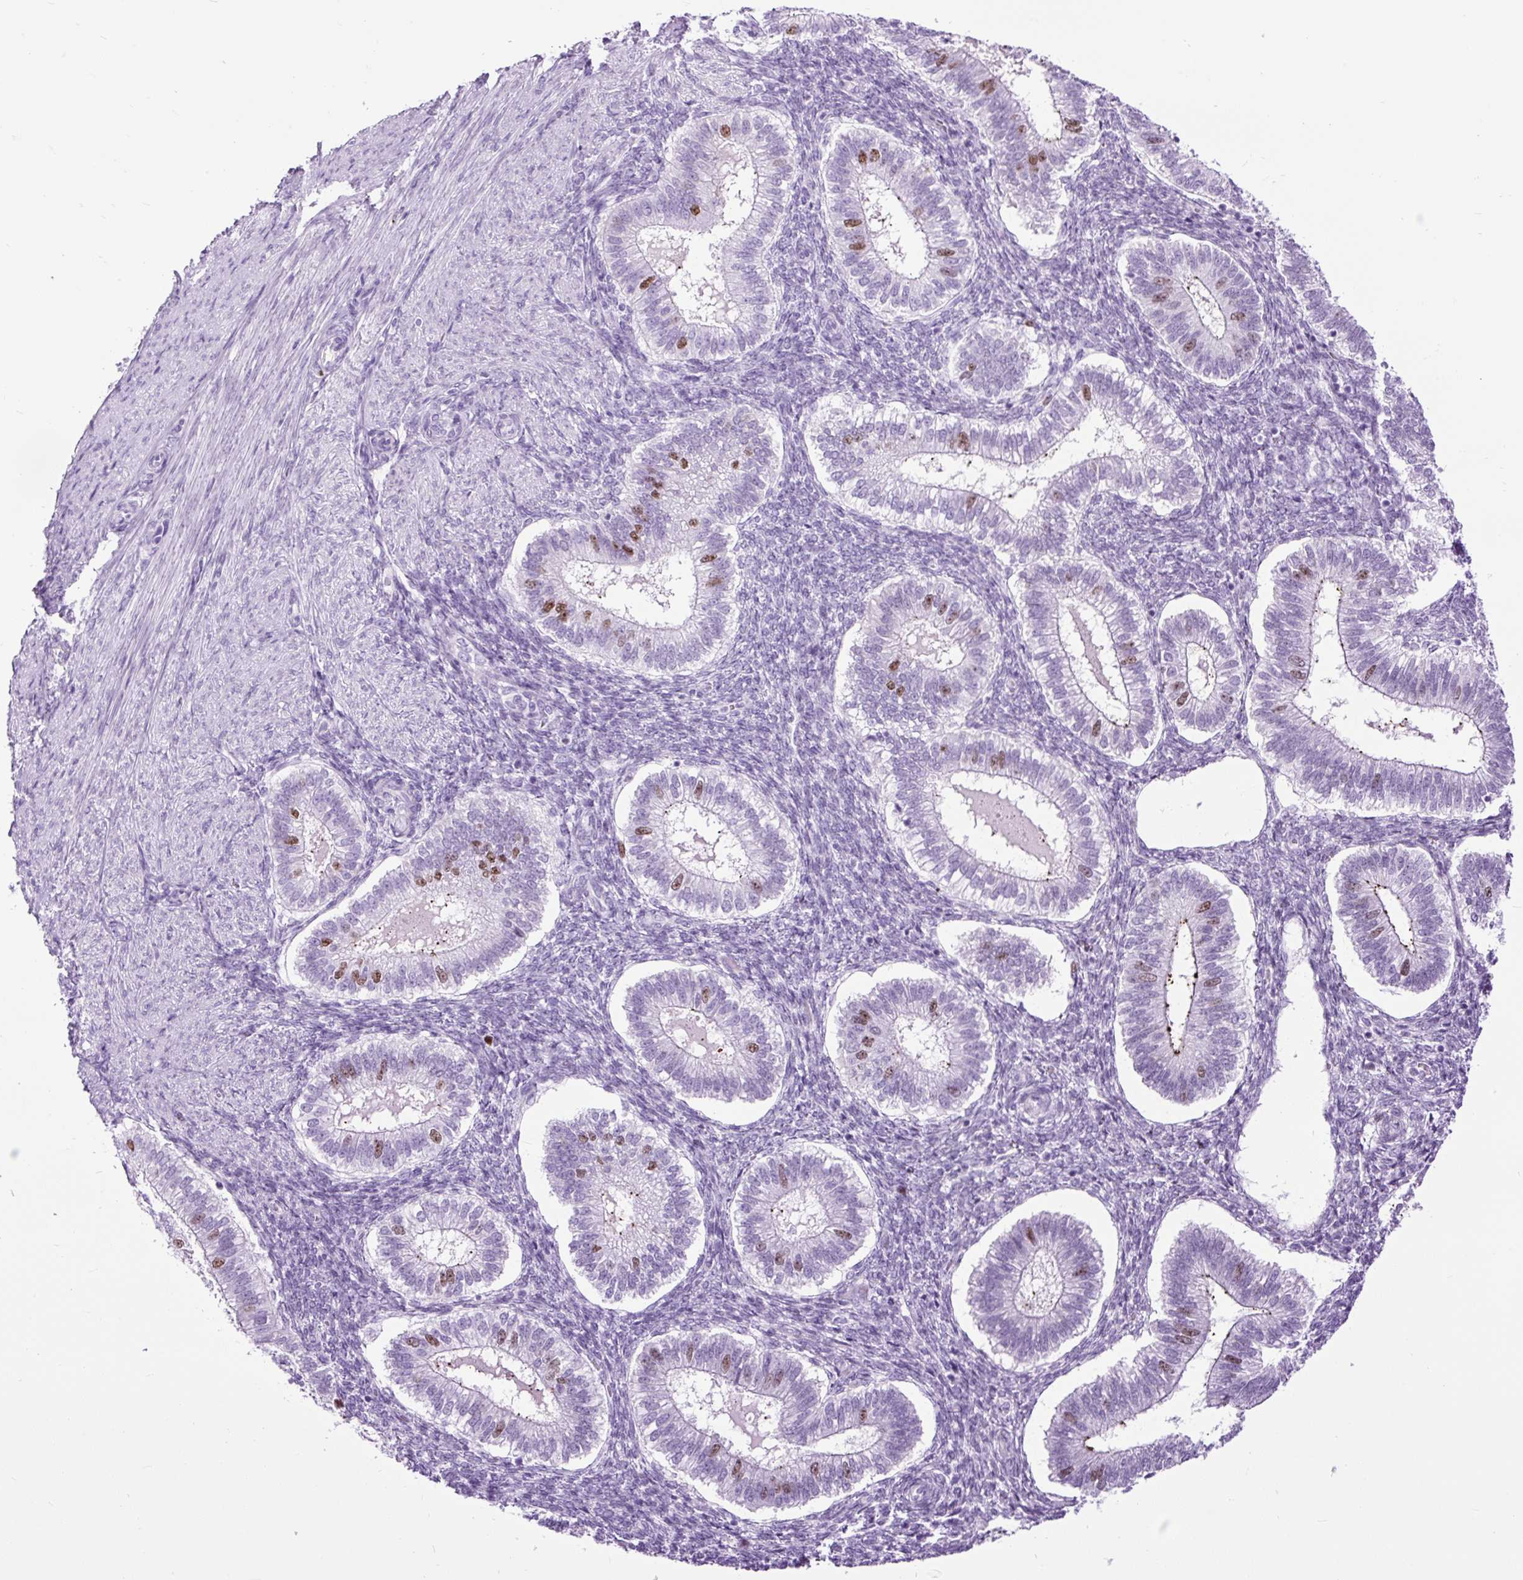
{"staining": {"intensity": "negative", "quantity": "none", "location": "none"}, "tissue": "endometrium", "cell_type": "Cells in endometrial stroma", "image_type": "normal", "snomed": [{"axis": "morphology", "description": "Normal tissue, NOS"}, {"axis": "topography", "description": "Endometrium"}], "caption": "Cells in endometrial stroma show no significant expression in normal endometrium.", "gene": "RACGAP1", "patient": {"sex": "female", "age": 25}}